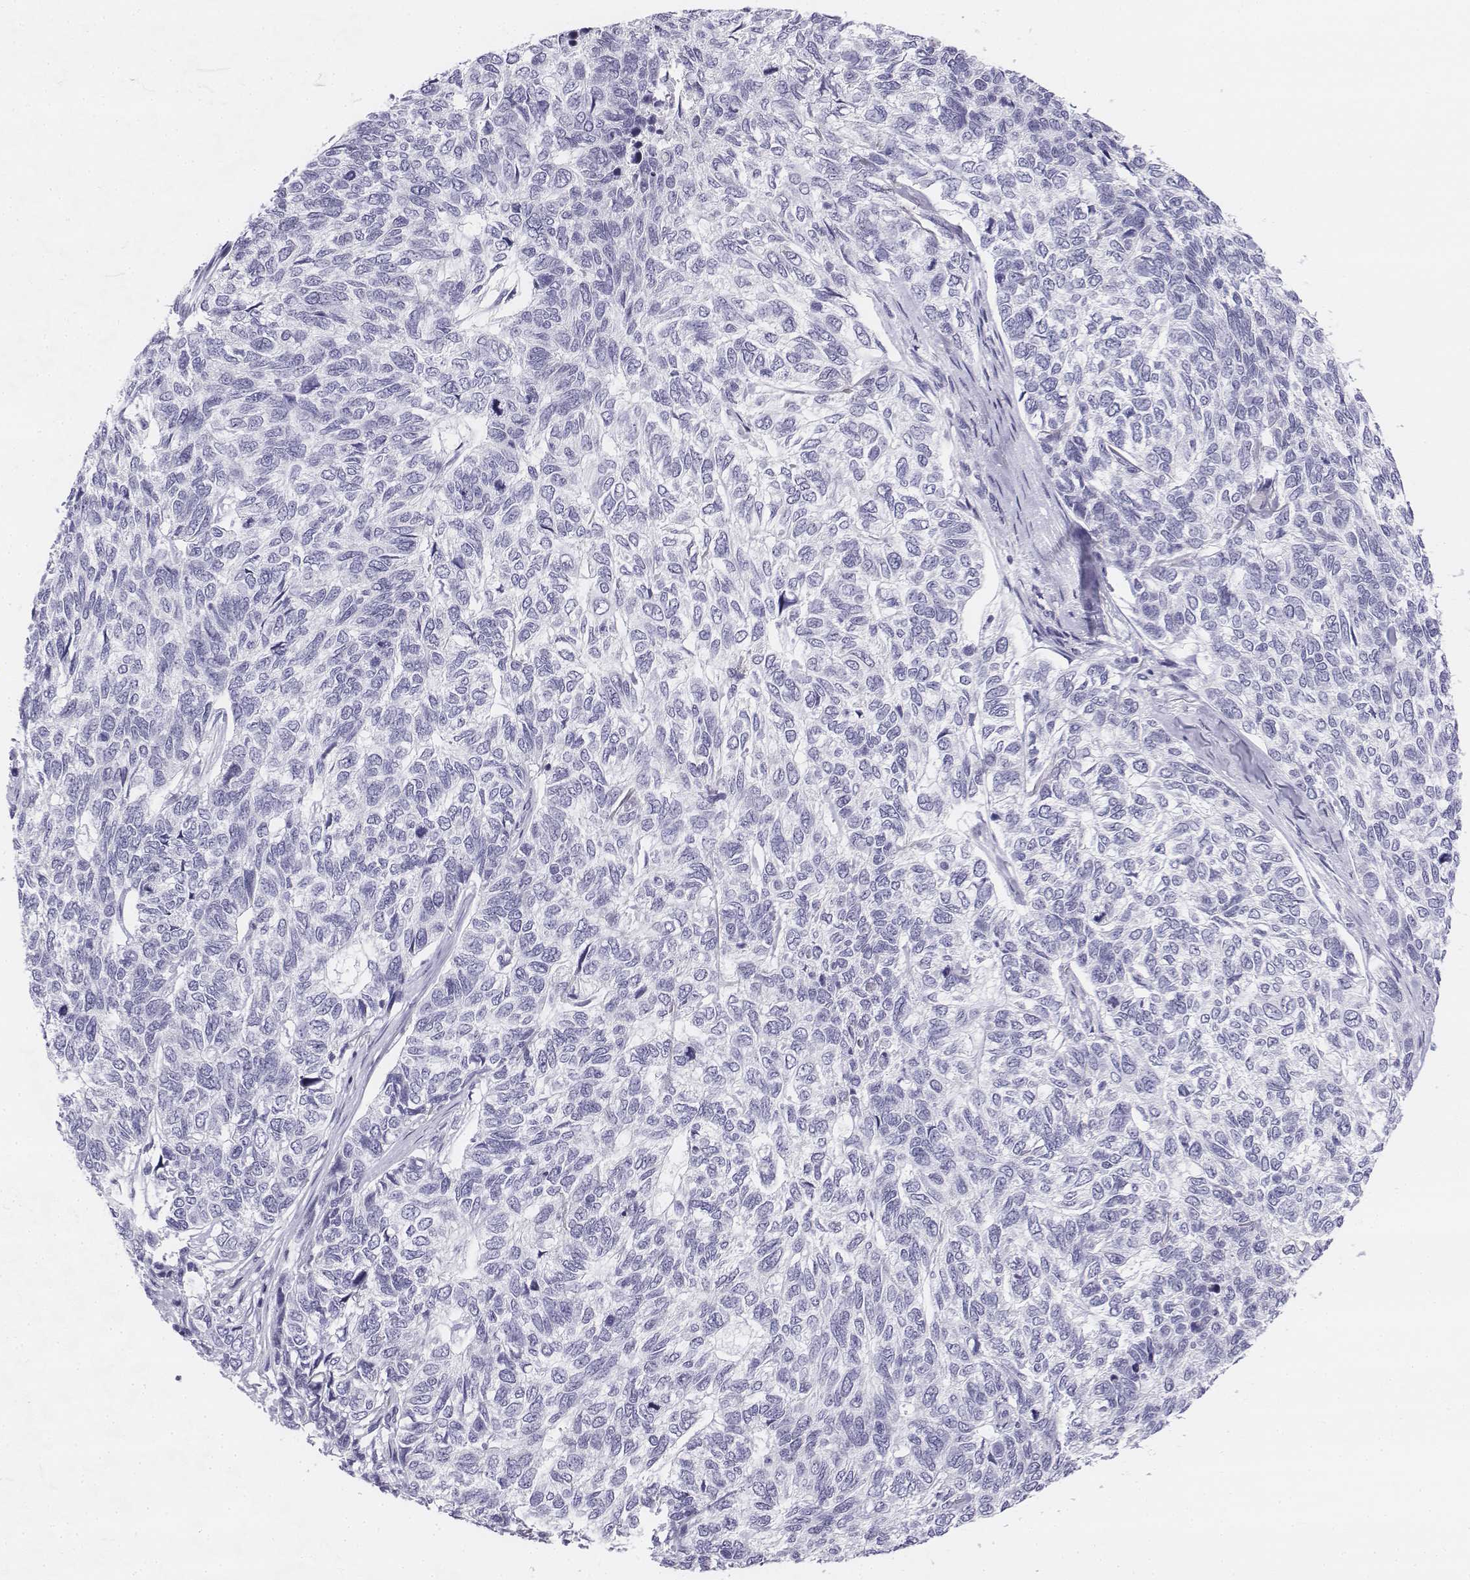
{"staining": {"intensity": "negative", "quantity": "none", "location": "none"}, "tissue": "skin cancer", "cell_type": "Tumor cells", "image_type": "cancer", "snomed": [{"axis": "morphology", "description": "Basal cell carcinoma"}, {"axis": "topography", "description": "Skin"}], "caption": "Skin cancer was stained to show a protein in brown. There is no significant positivity in tumor cells.", "gene": "UCN2", "patient": {"sex": "female", "age": 65}}